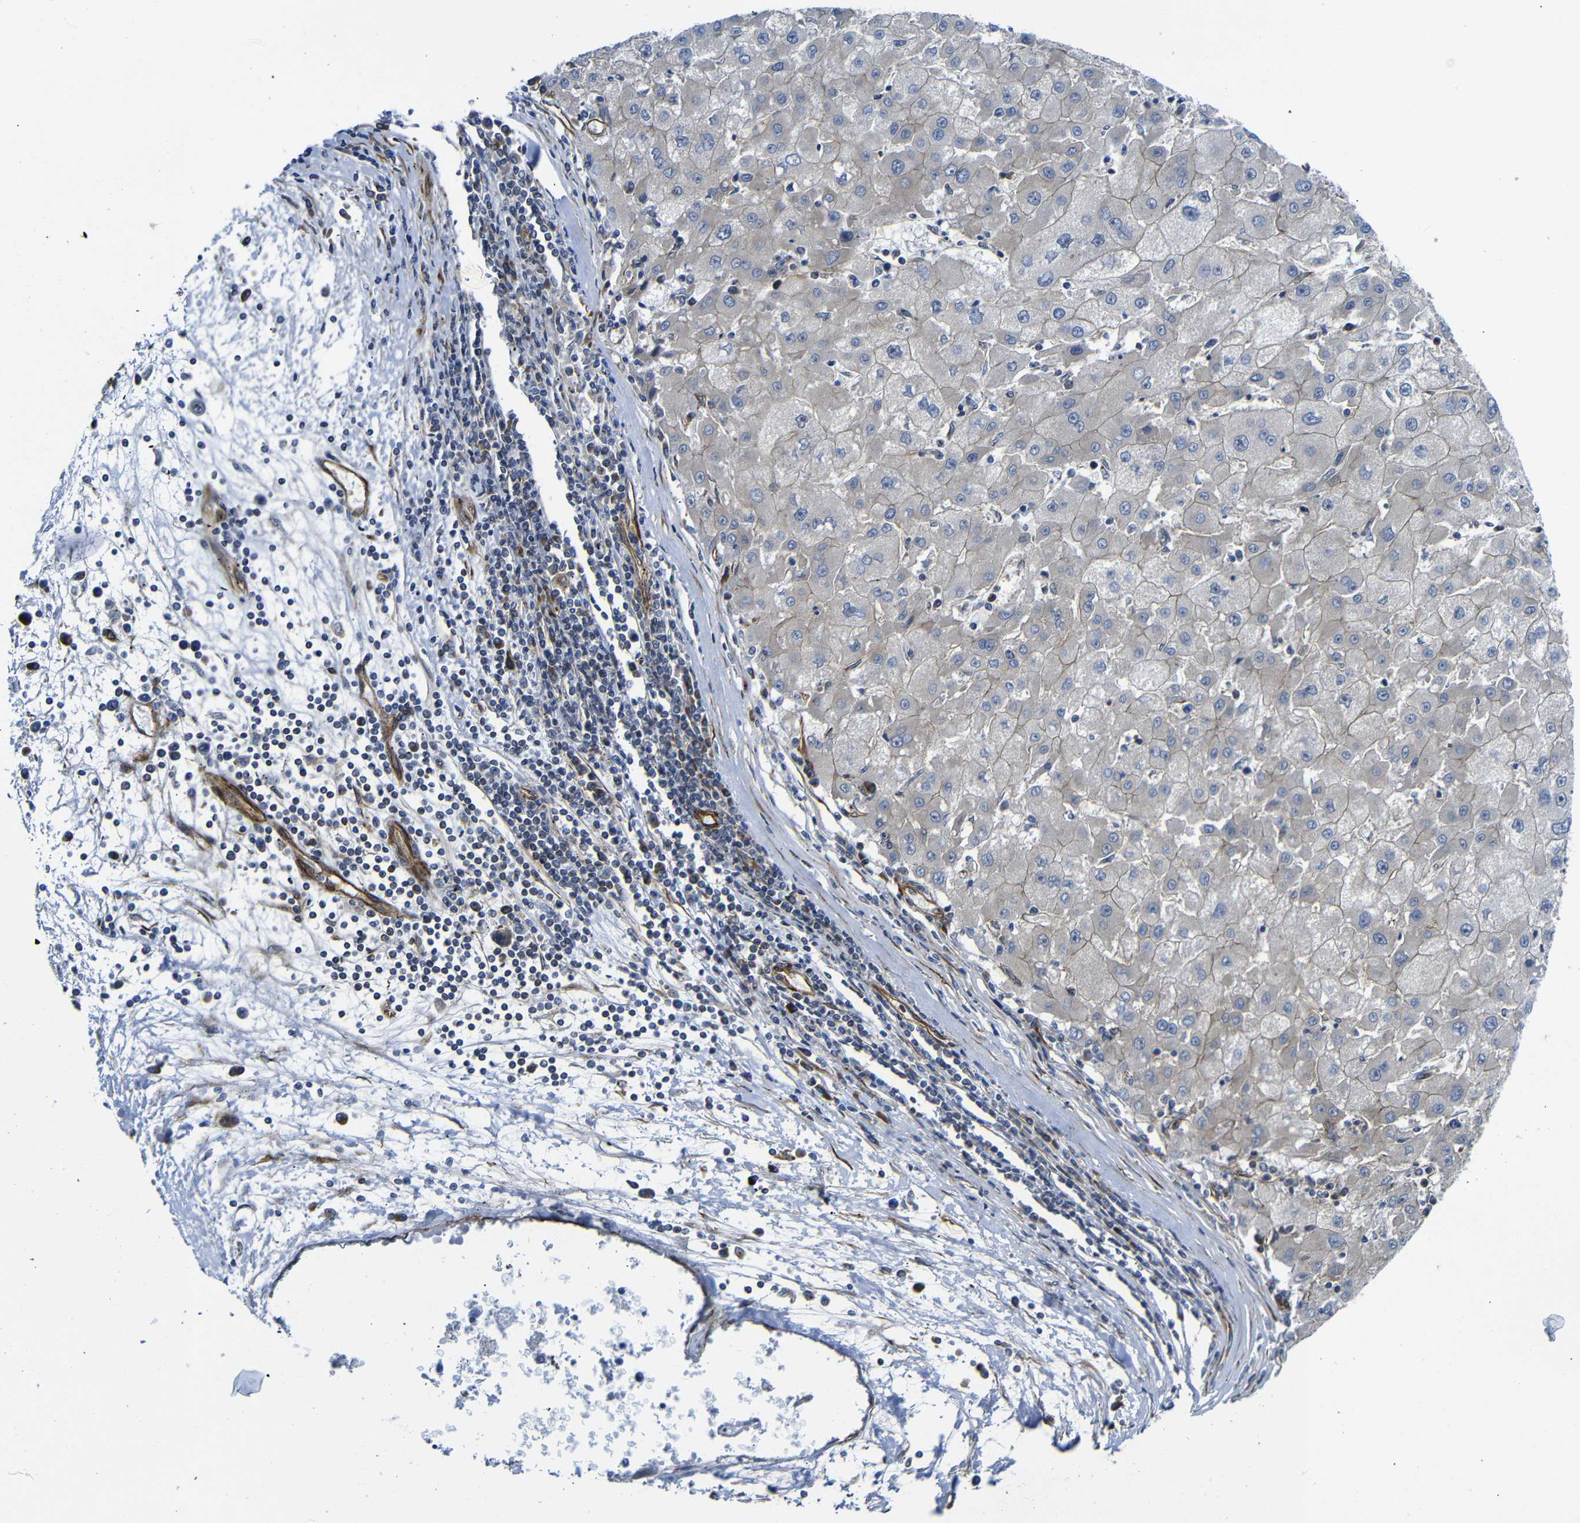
{"staining": {"intensity": "negative", "quantity": "none", "location": "none"}, "tissue": "liver cancer", "cell_type": "Tumor cells", "image_type": "cancer", "snomed": [{"axis": "morphology", "description": "Carcinoma, Hepatocellular, NOS"}, {"axis": "topography", "description": "Liver"}], "caption": "Immunohistochemistry (IHC) micrograph of liver cancer stained for a protein (brown), which displays no expression in tumor cells.", "gene": "PARP14", "patient": {"sex": "male", "age": 72}}